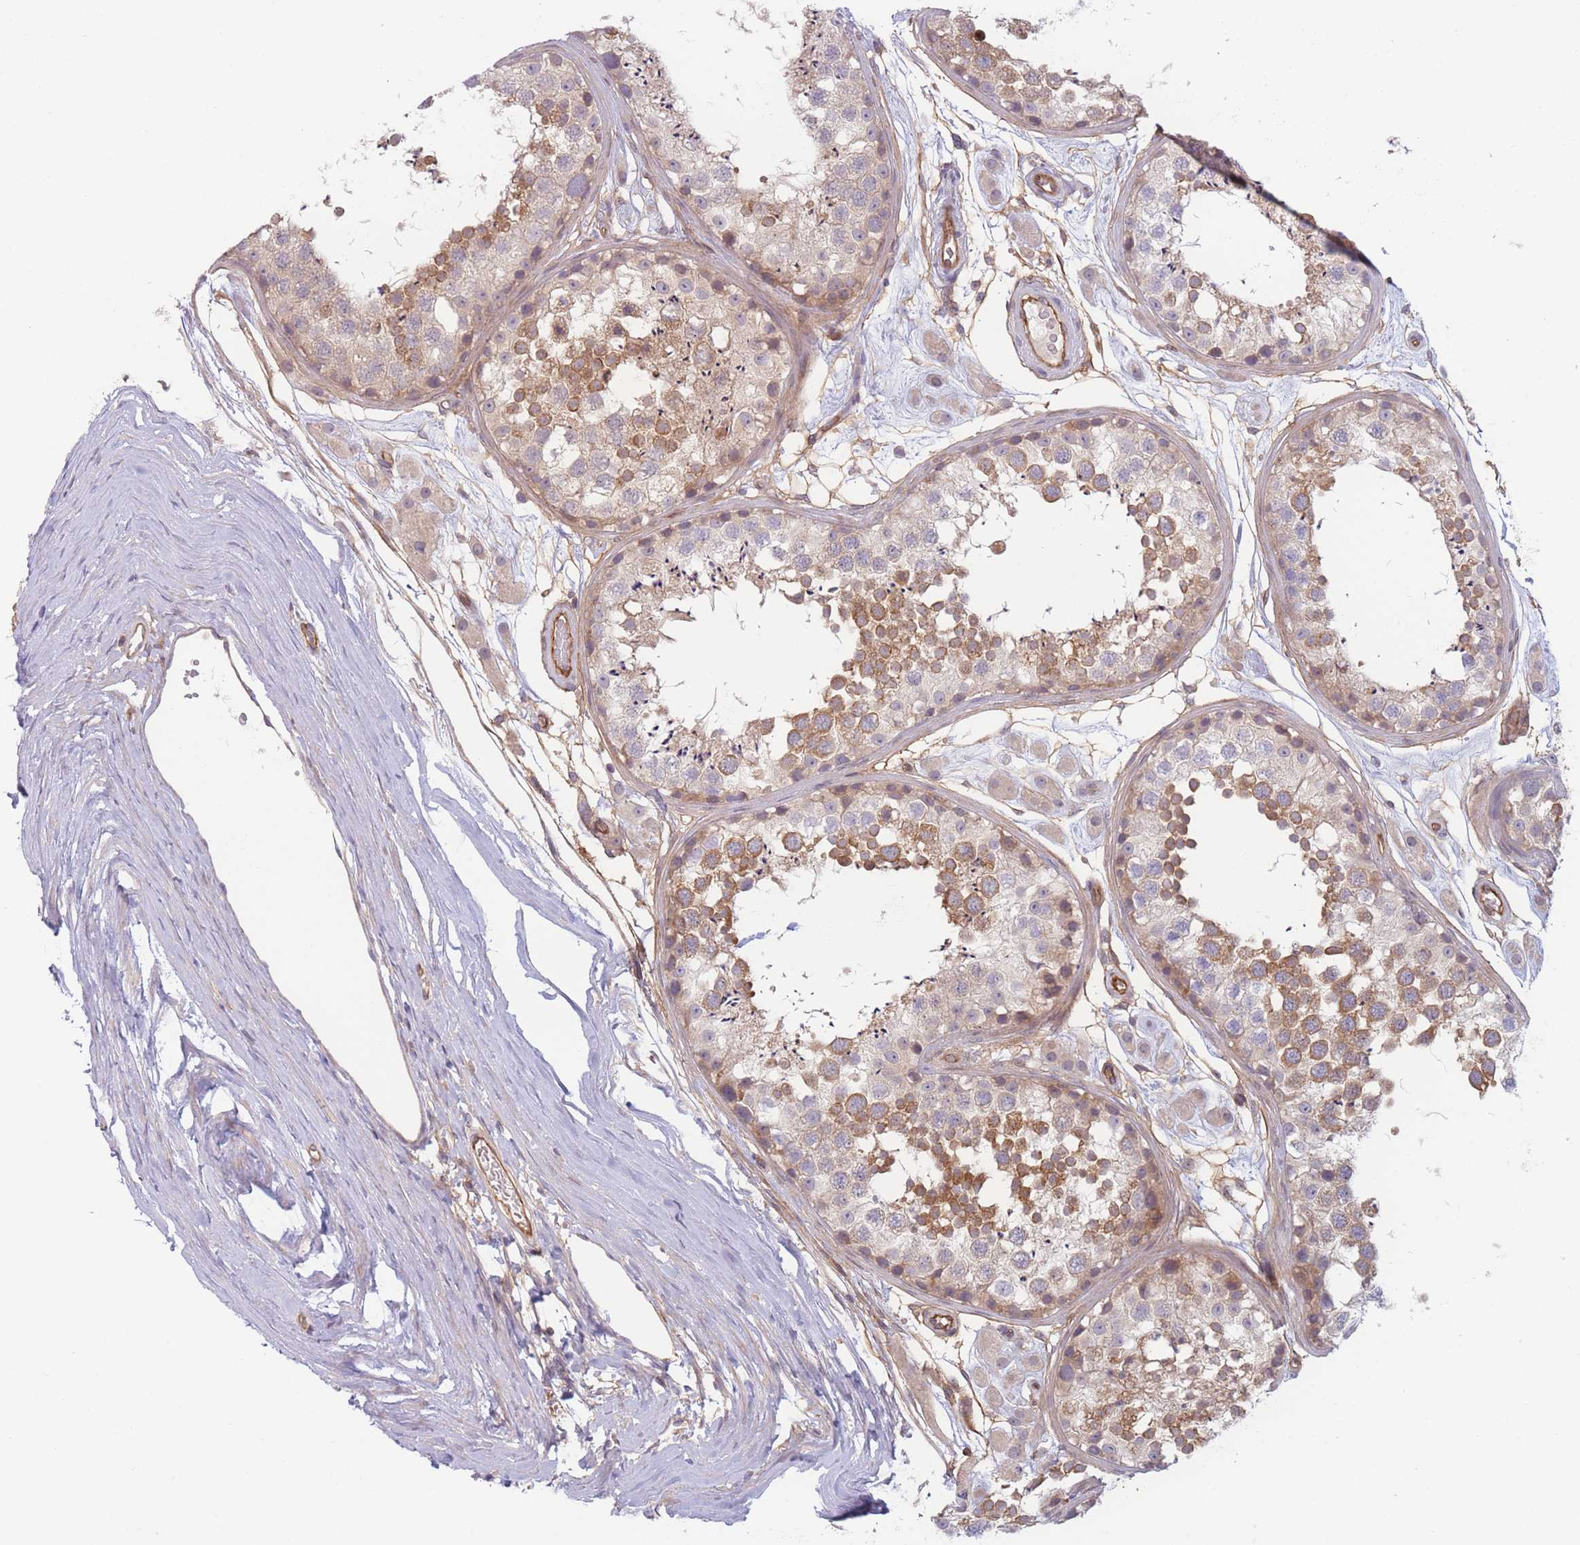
{"staining": {"intensity": "moderate", "quantity": "25%-75%", "location": "cytoplasmic/membranous"}, "tissue": "testis", "cell_type": "Cells in seminiferous ducts", "image_type": "normal", "snomed": [{"axis": "morphology", "description": "Normal tissue, NOS"}, {"axis": "topography", "description": "Testis"}], "caption": "DAB (3,3'-diaminobenzidine) immunohistochemical staining of unremarkable testis demonstrates moderate cytoplasmic/membranous protein expression in approximately 25%-75% of cells in seminiferous ducts. The staining was performed using DAB, with brown indicating positive protein expression. Nuclei are stained blue with hematoxylin.", "gene": "WDR93", "patient": {"sex": "male", "age": 25}}